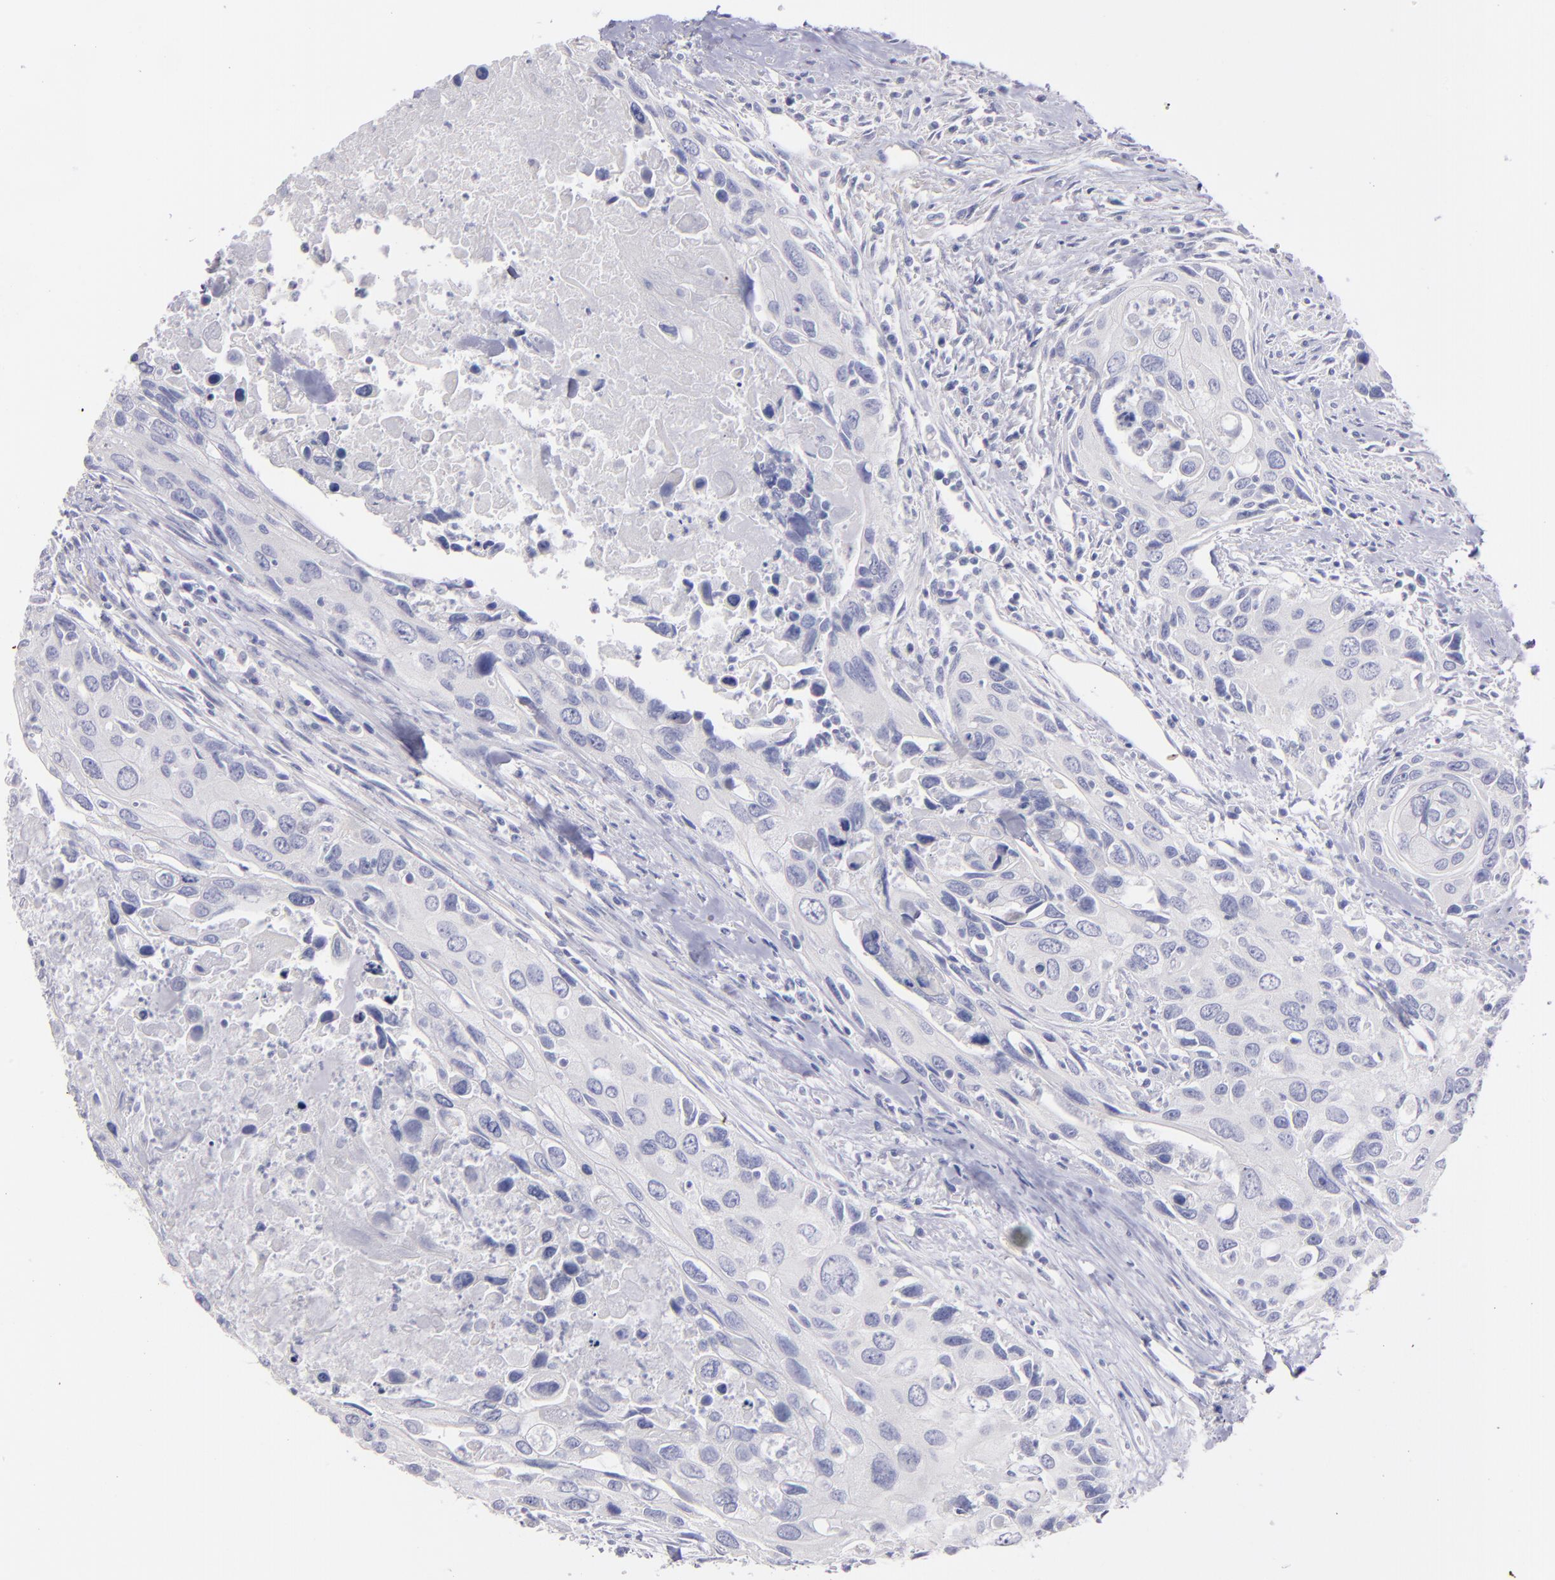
{"staining": {"intensity": "negative", "quantity": "none", "location": "none"}, "tissue": "urothelial cancer", "cell_type": "Tumor cells", "image_type": "cancer", "snomed": [{"axis": "morphology", "description": "Urothelial carcinoma, High grade"}, {"axis": "topography", "description": "Urinary bladder"}], "caption": "High power microscopy photomicrograph of an immunohistochemistry (IHC) image of urothelial cancer, revealing no significant expression in tumor cells.", "gene": "SNAP25", "patient": {"sex": "male", "age": 71}}